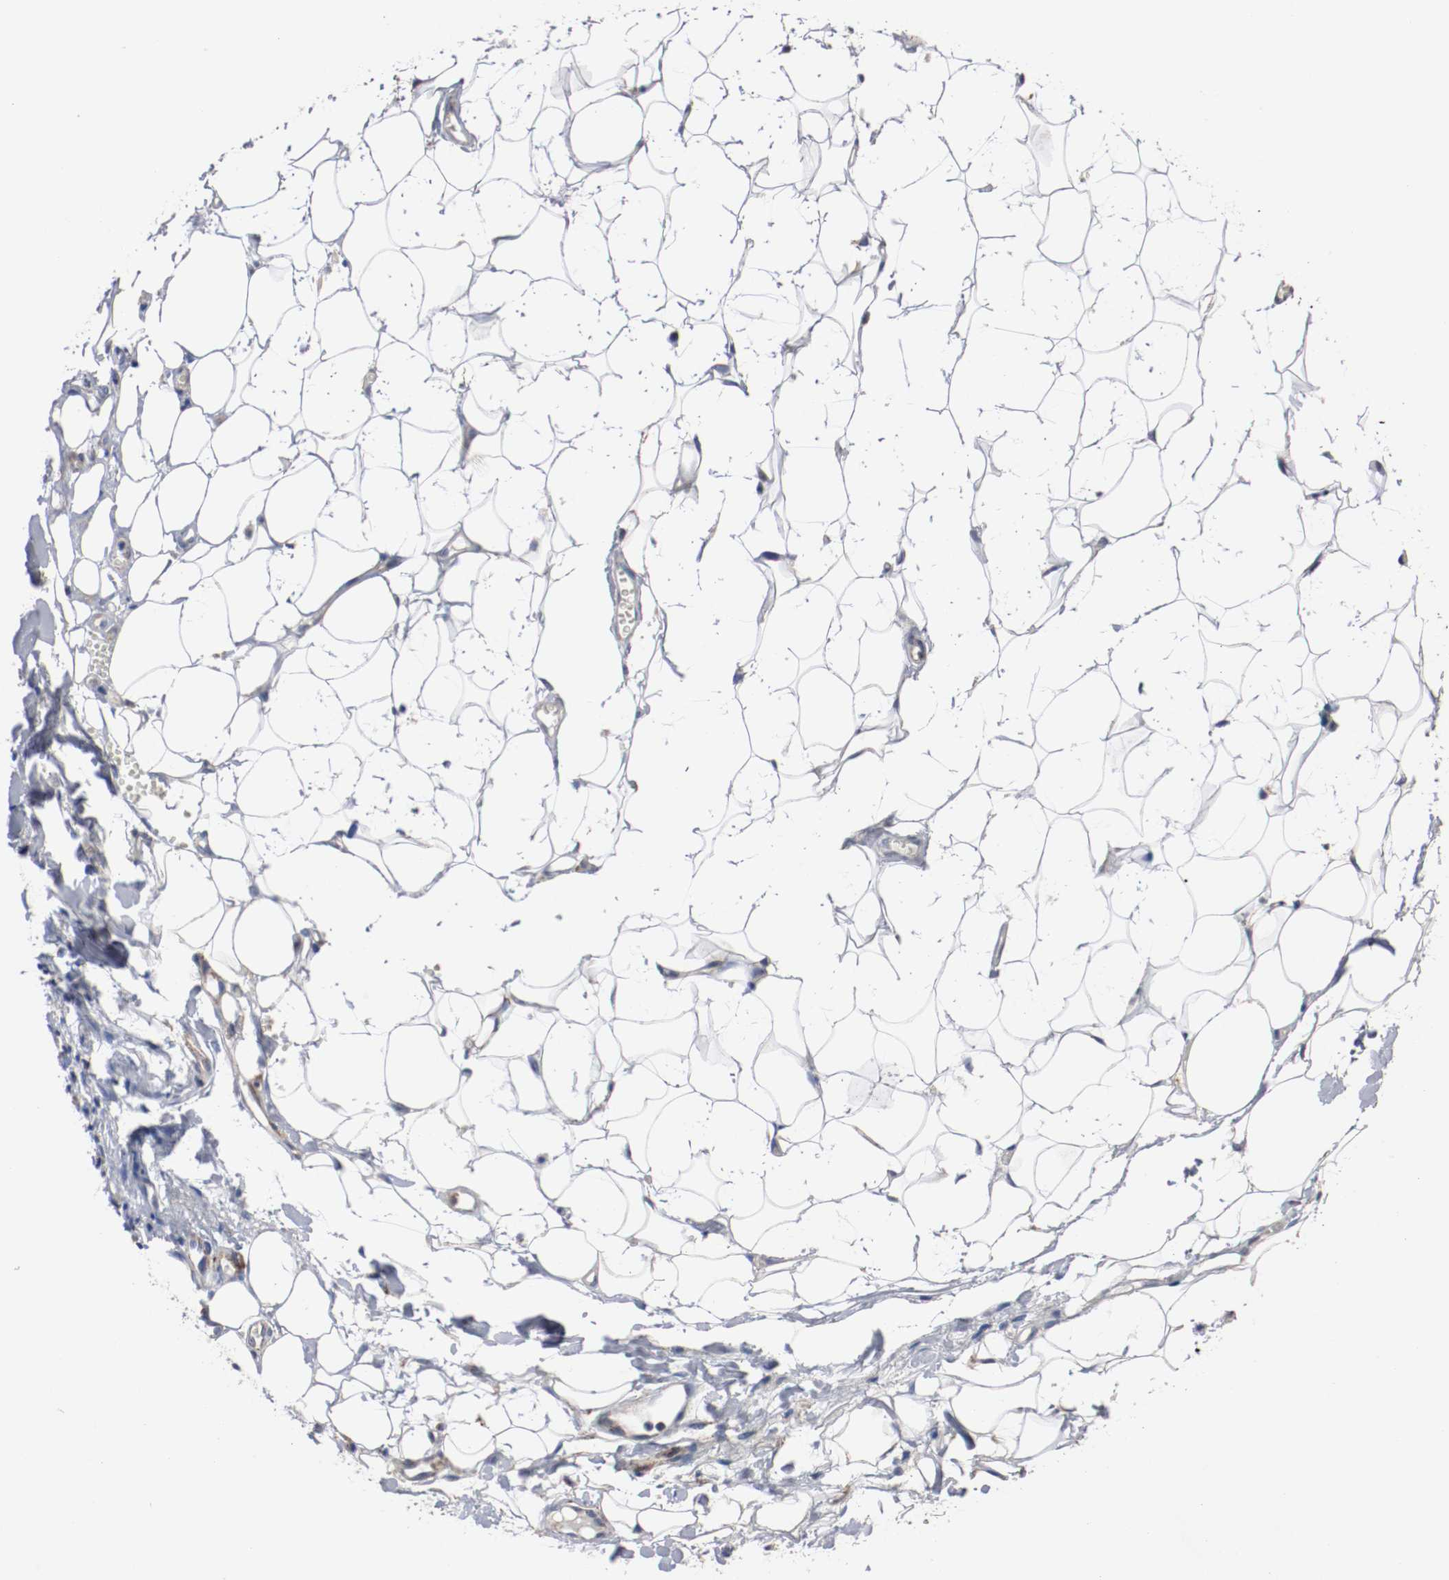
{"staining": {"intensity": "negative", "quantity": "none", "location": "none"}, "tissue": "skin cancer", "cell_type": "Tumor cells", "image_type": "cancer", "snomed": [{"axis": "morphology", "description": "Basal cell carcinoma"}, {"axis": "topography", "description": "Skin"}], "caption": "The image shows no staining of tumor cells in skin basal cell carcinoma.", "gene": "TUBD1", "patient": {"sex": "male", "age": 84}}